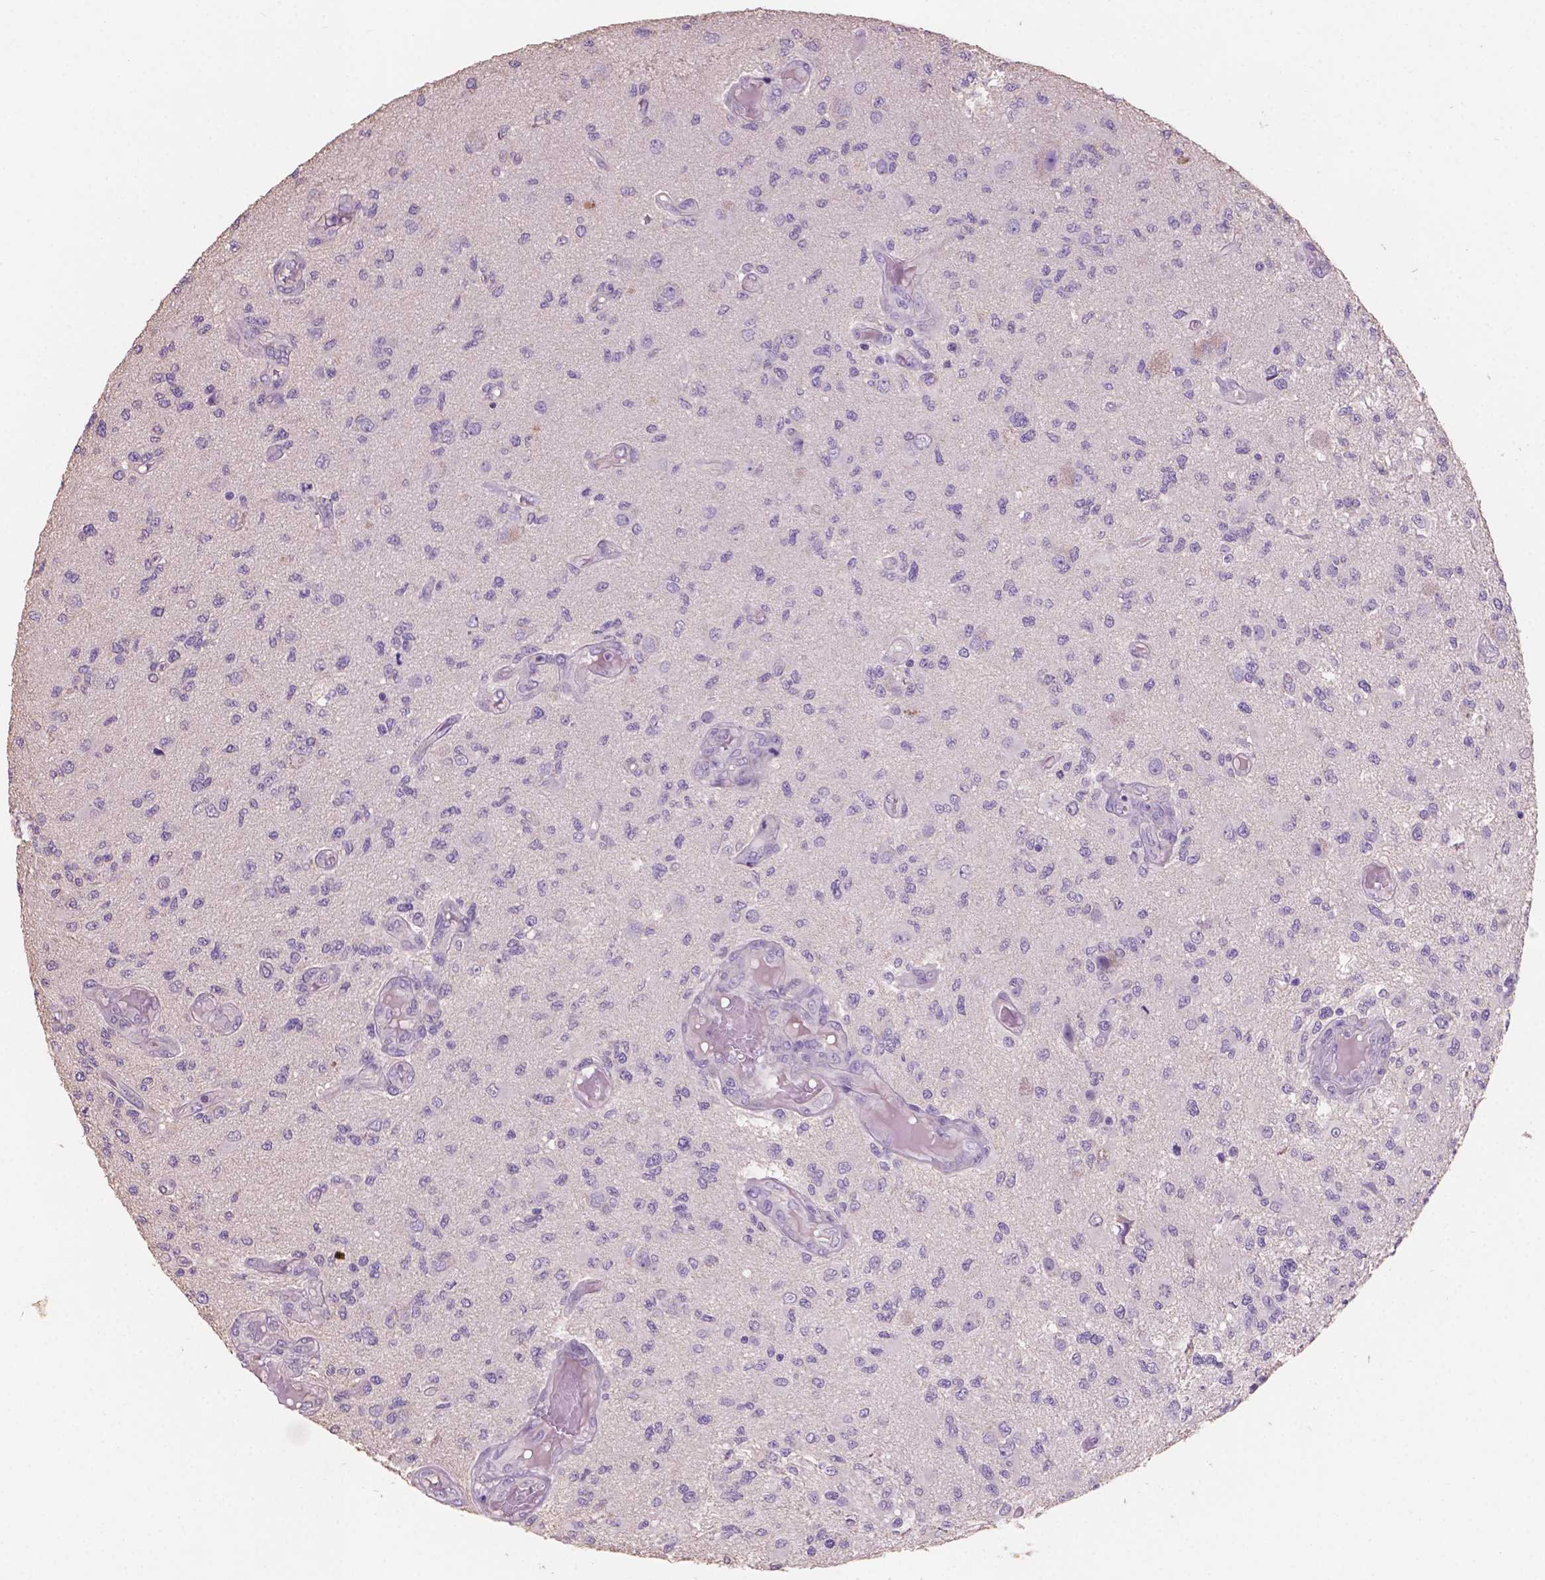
{"staining": {"intensity": "negative", "quantity": "none", "location": "none"}, "tissue": "glioma", "cell_type": "Tumor cells", "image_type": "cancer", "snomed": [{"axis": "morphology", "description": "Glioma, malignant, High grade"}, {"axis": "topography", "description": "Brain"}], "caption": "High magnification brightfield microscopy of glioma stained with DAB (brown) and counterstained with hematoxylin (blue): tumor cells show no significant positivity.", "gene": "SBSN", "patient": {"sex": "female", "age": 63}}